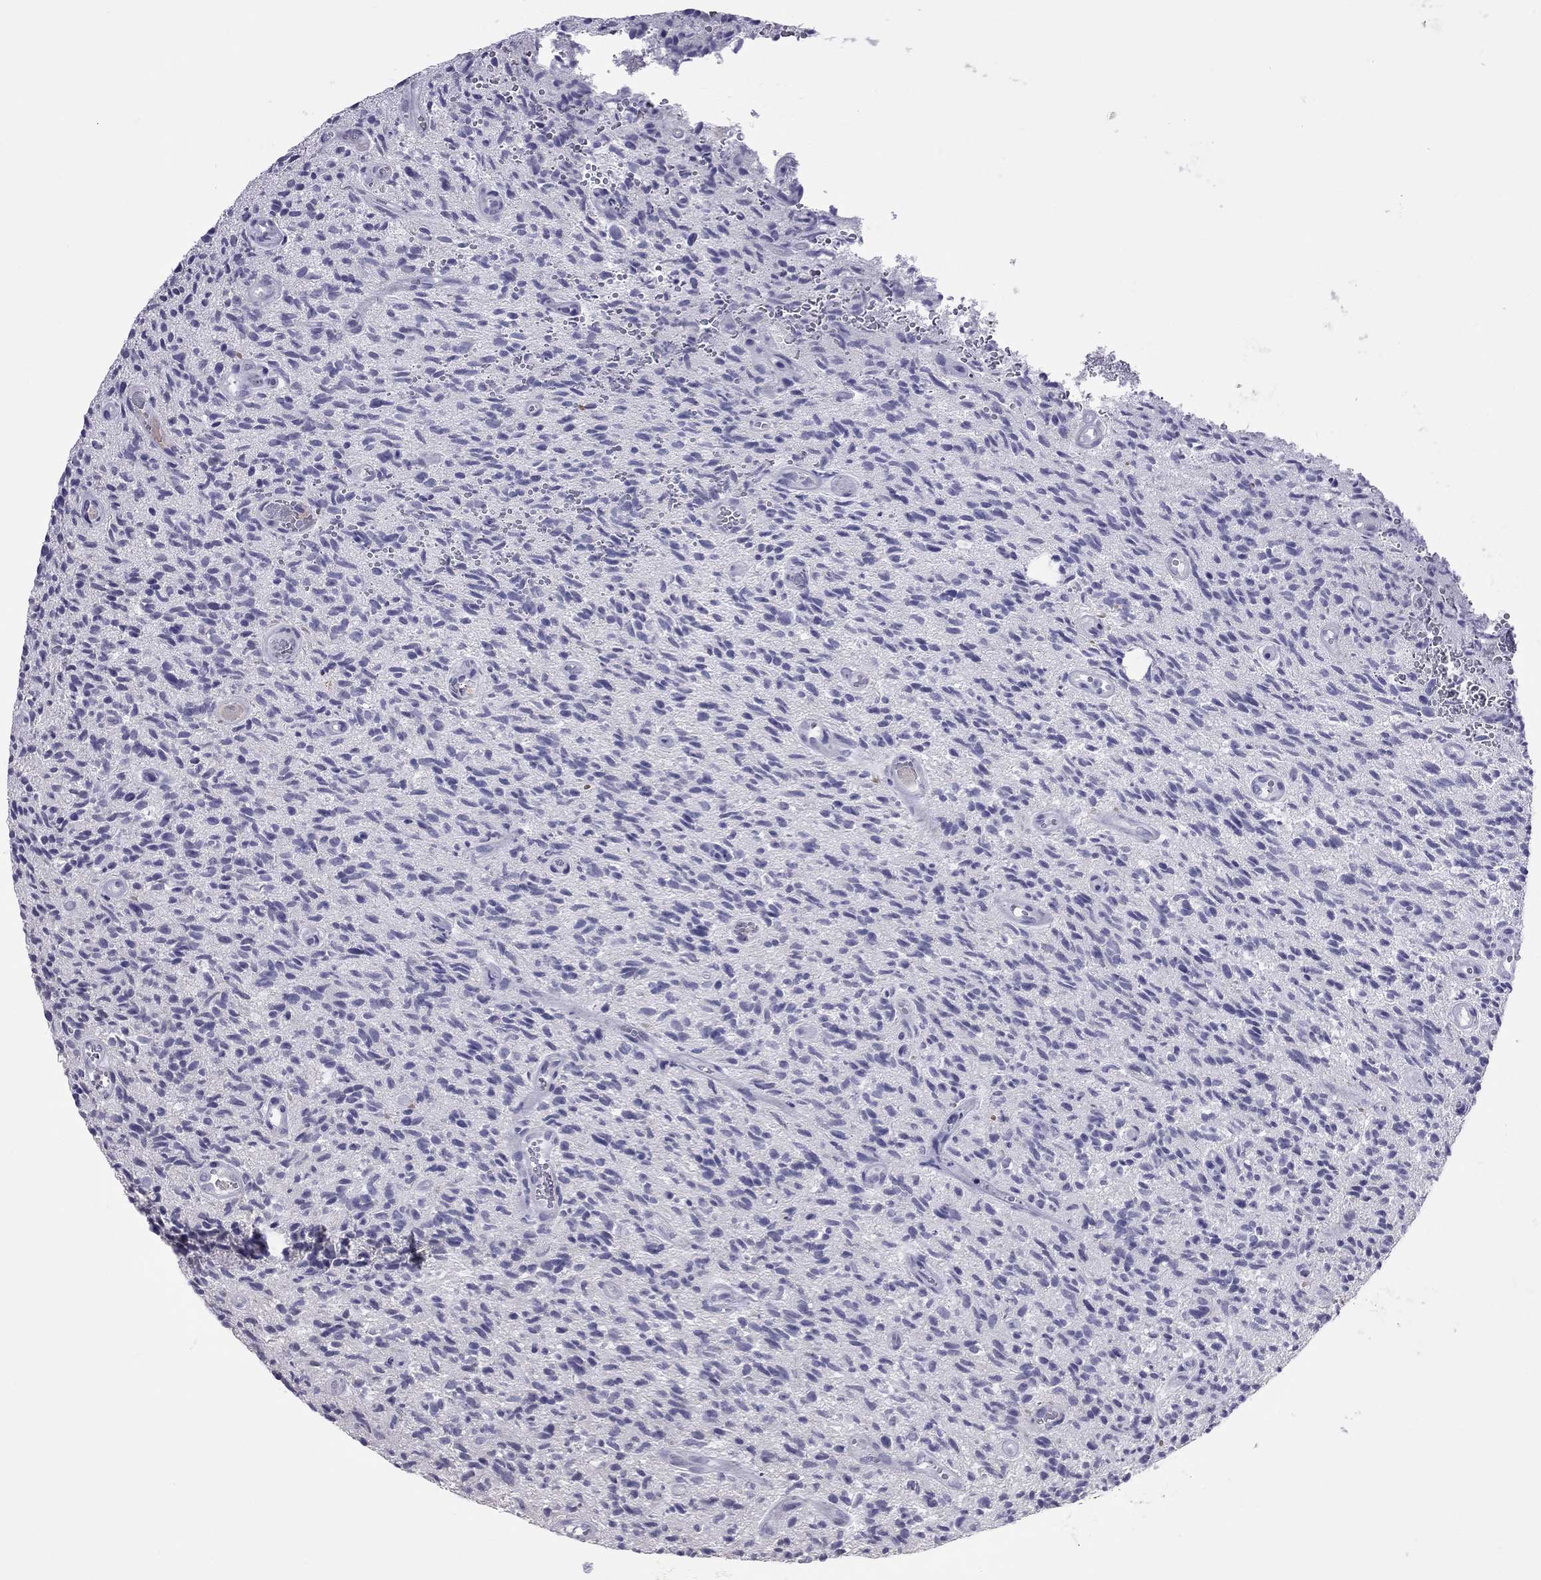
{"staining": {"intensity": "negative", "quantity": "none", "location": "none"}, "tissue": "glioma", "cell_type": "Tumor cells", "image_type": "cancer", "snomed": [{"axis": "morphology", "description": "Glioma, malignant, High grade"}, {"axis": "topography", "description": "Brain"}], "caption": "Tumor cells are negative for protein expression in human glioma.", "gene": "PPP1R3A", "patient": {"sex": "male", "age": 64}}